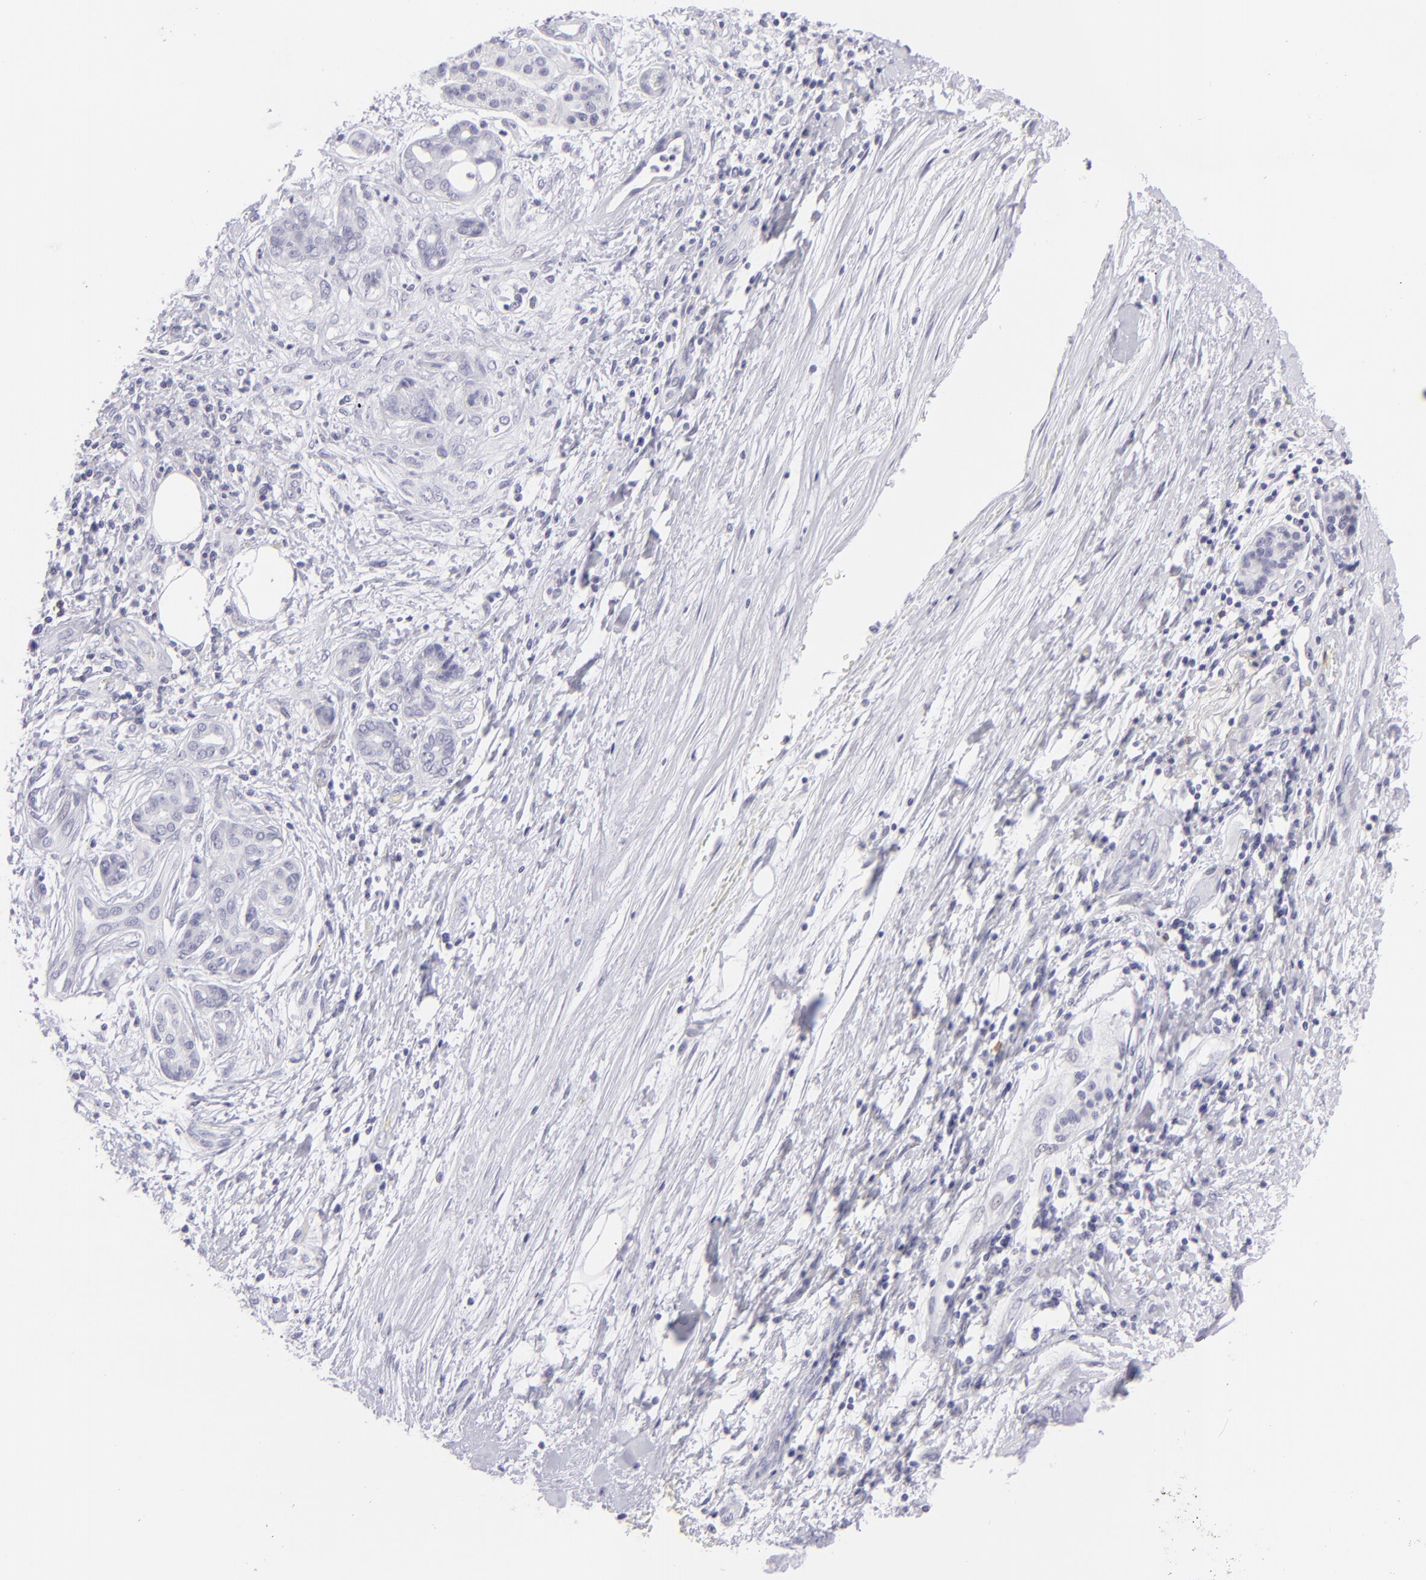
{"staining": {"intensity": "negative", "quantity": "none", "location": "none"}, "tissue": "pancreatic cancer", "cell_type": "Tumor cells", "image_type": "cancer", "snomed": [{"axis": "morphology", "description": "Adenocarcinoma, NOS"}, {"axis": "topography", "description": "Pancreas"}], "caption": "DAB (3,3'-diaminobenzidine) immunohistochemical staining of pancreatic cancer (adenocarcinoma) exhibits no significant positivity in tumor cells.", "gene": "FCER2", "patient": {"sex": "female", "age": 70}}